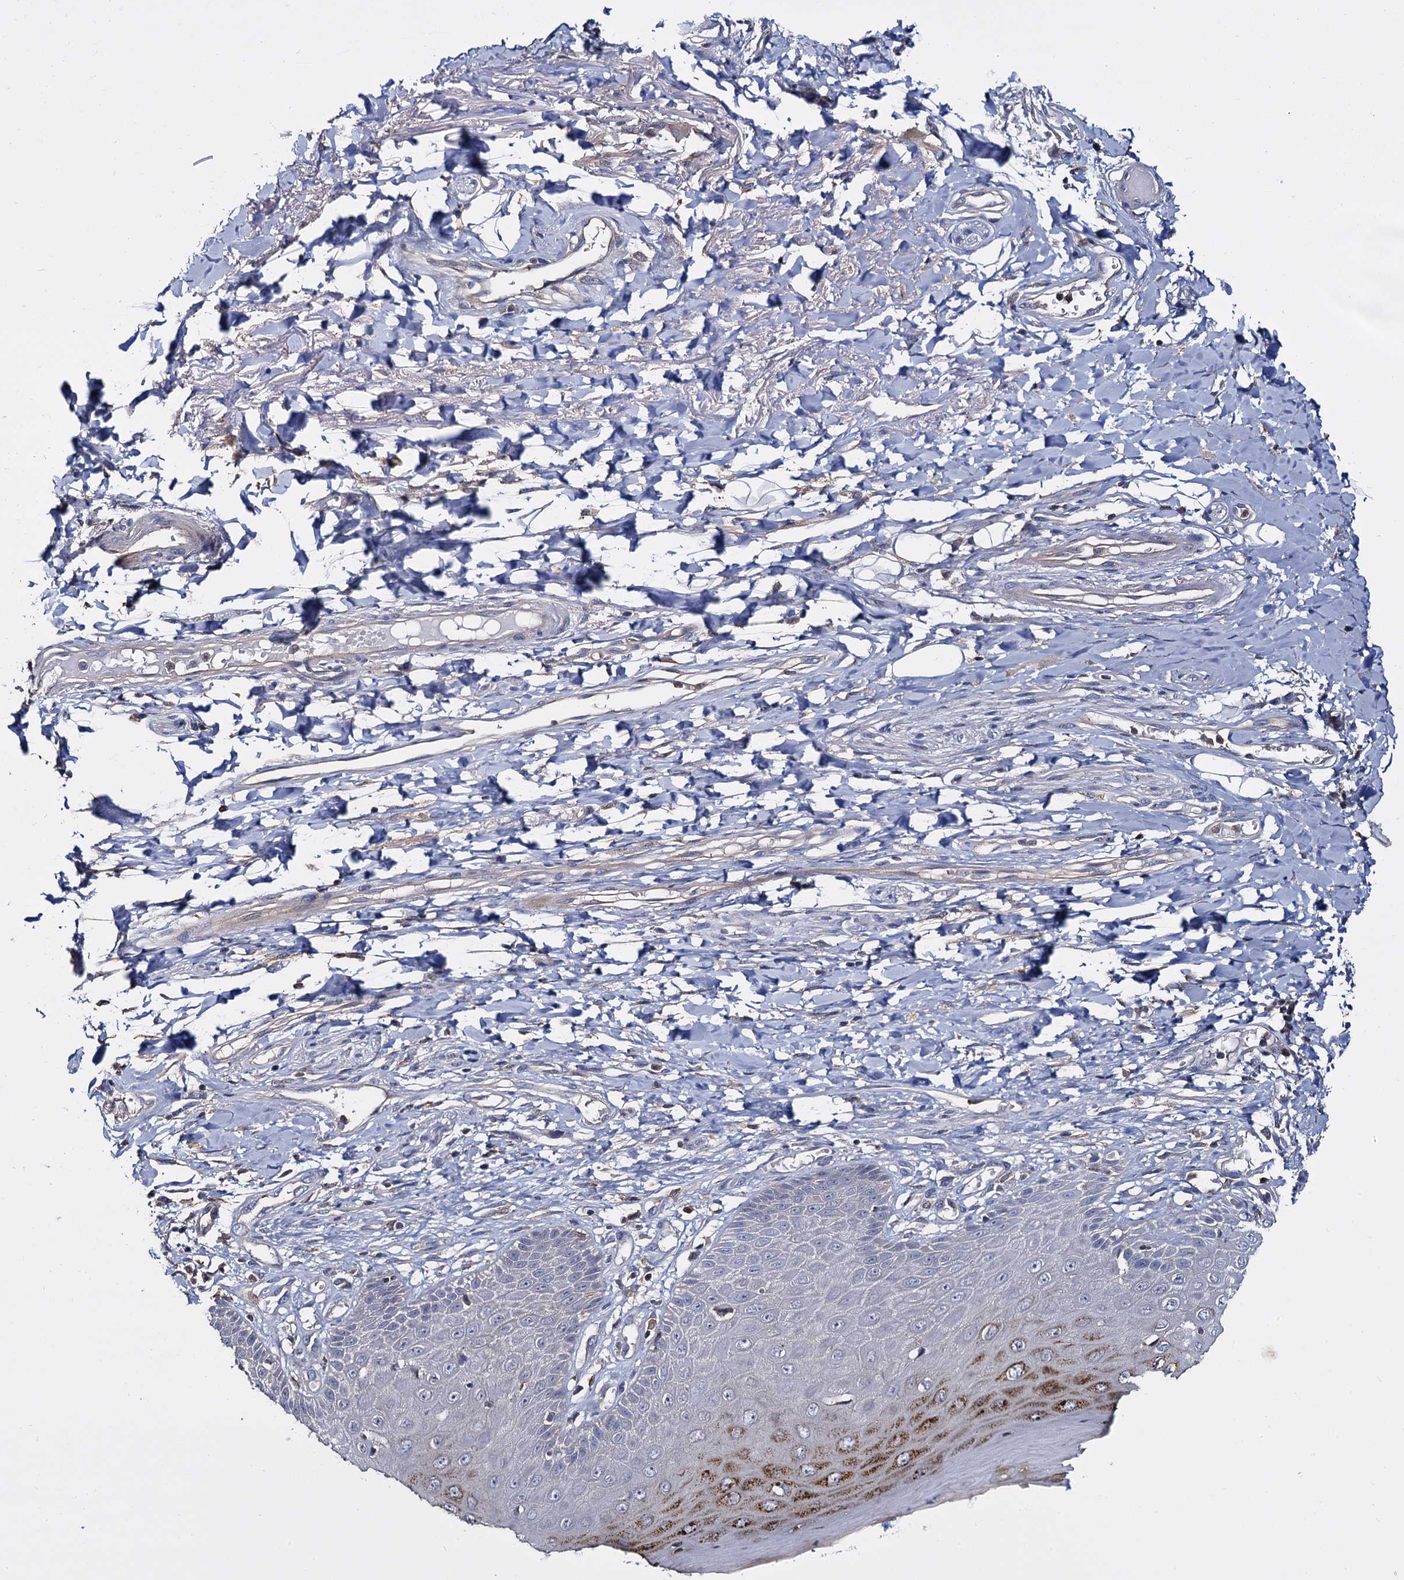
{"staining": {"intensity": "moderate", "quantity": "25%-75%", "location": "cytoplasmic/membranous"}, "tissue": "skin", "cell_type": "Epidermal cells", "image_type": "normal", "snomed": [{"axis": "morphology", "description": "Normal tissue, NOS"}, {"axis": "topography", "description": "Anal"}], "caption": "A medium amount of moderate cytoplasmic/membranous staining is identified in approximately 25%-75% of epidermal cells in benign skin.", "gene": "ANKRD13A", "patient": {"sex": "male", "age": 78}}